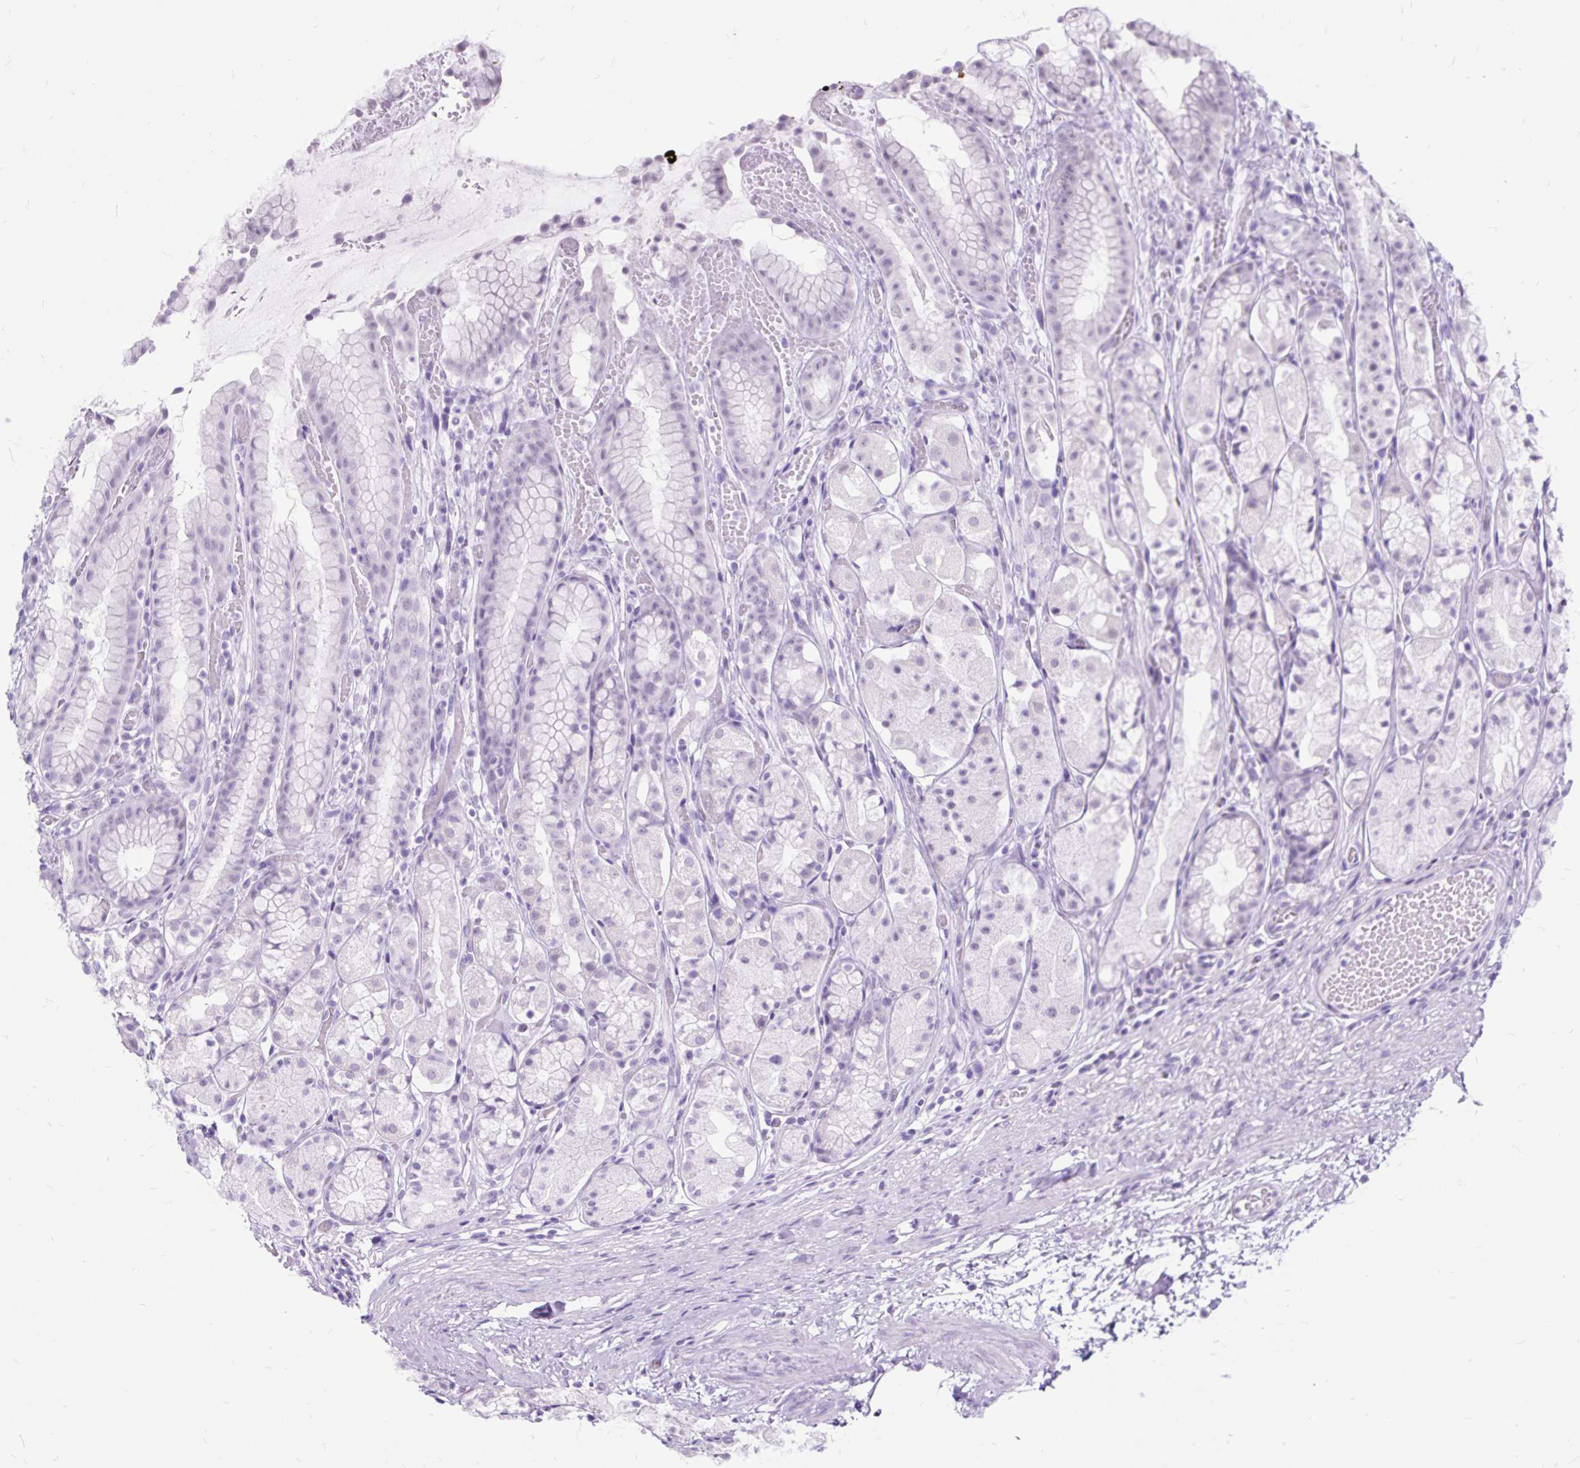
{"staining": {"intensity": "negative", "quantity": "none", "location": "none"}, "tissue": "stomach", "cell_type": "Glandular cells", "image_type": "normal", "snomed": [{"axis": "morphology", "description": "Normal tissue, NOS"}, {"axis": "topography", "description": "Smooth muscle"}, {"axis": "topography", "description": "Stomach"}], "caption": "An immunohistochemistry (IHC) histopathology image of unremarkable stomach is shown. There is no staining in glandular cells of stomach.", "gene": "SCGB1A1", "patient": {"sex": "male", "age": 70}}